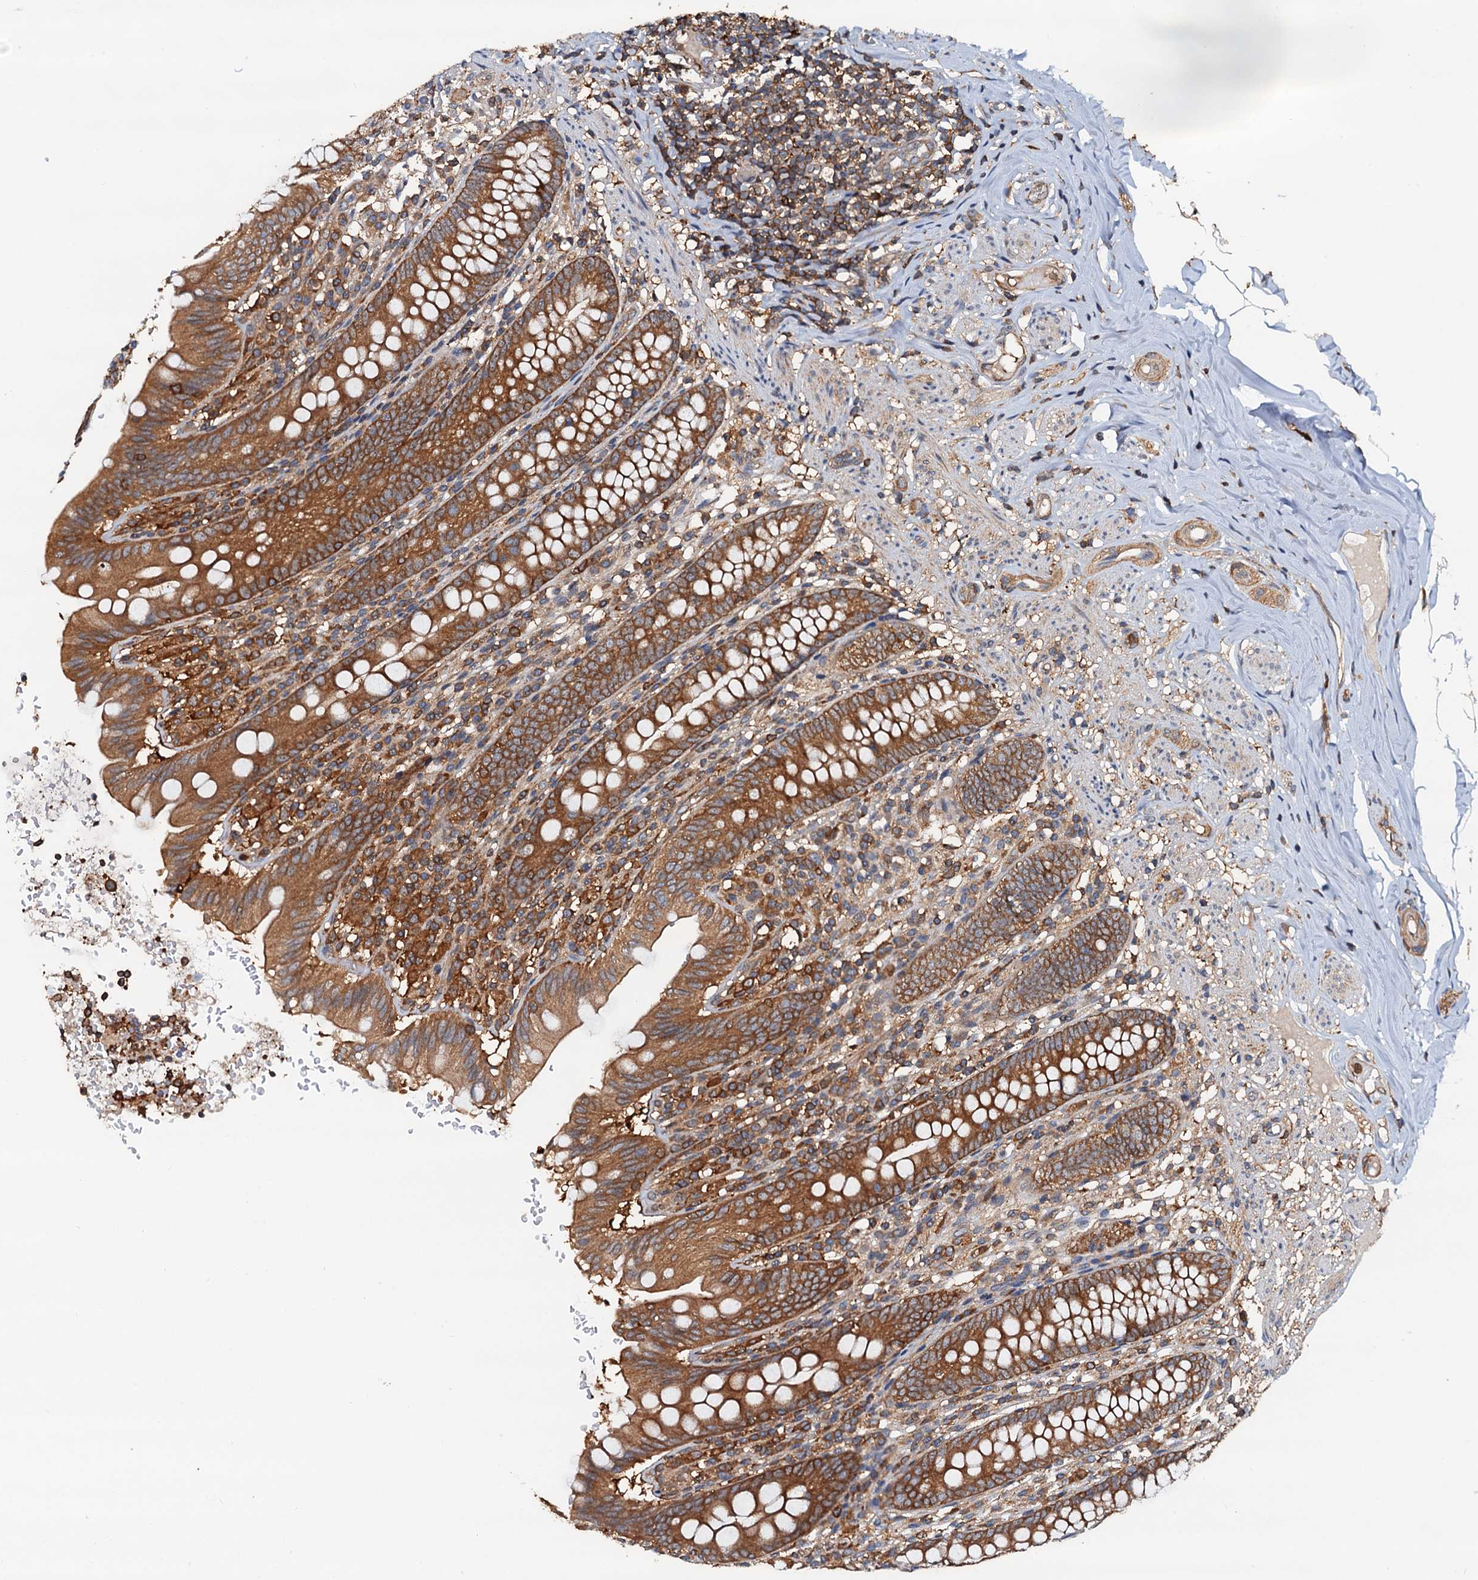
{"staining": {"intensity": "moderate", "quantity": ">75%", "location": "cytoplasmic/membranous"}, "tissue": "appendix", "cell_type": "Glandular cells", "image_type": "normal", "snomed": [{"axis": "morphology", "description": "Normal tissue, NOS"}, {"axis": "topography", "description": "Appendix"}], "caption": "Unremarkable appendix shows moderate cytoplasmic/membranous expression in about >75% of glandular cells.", "gene": "USP6NL", "patient": {"sex": "male", "age": 55}}